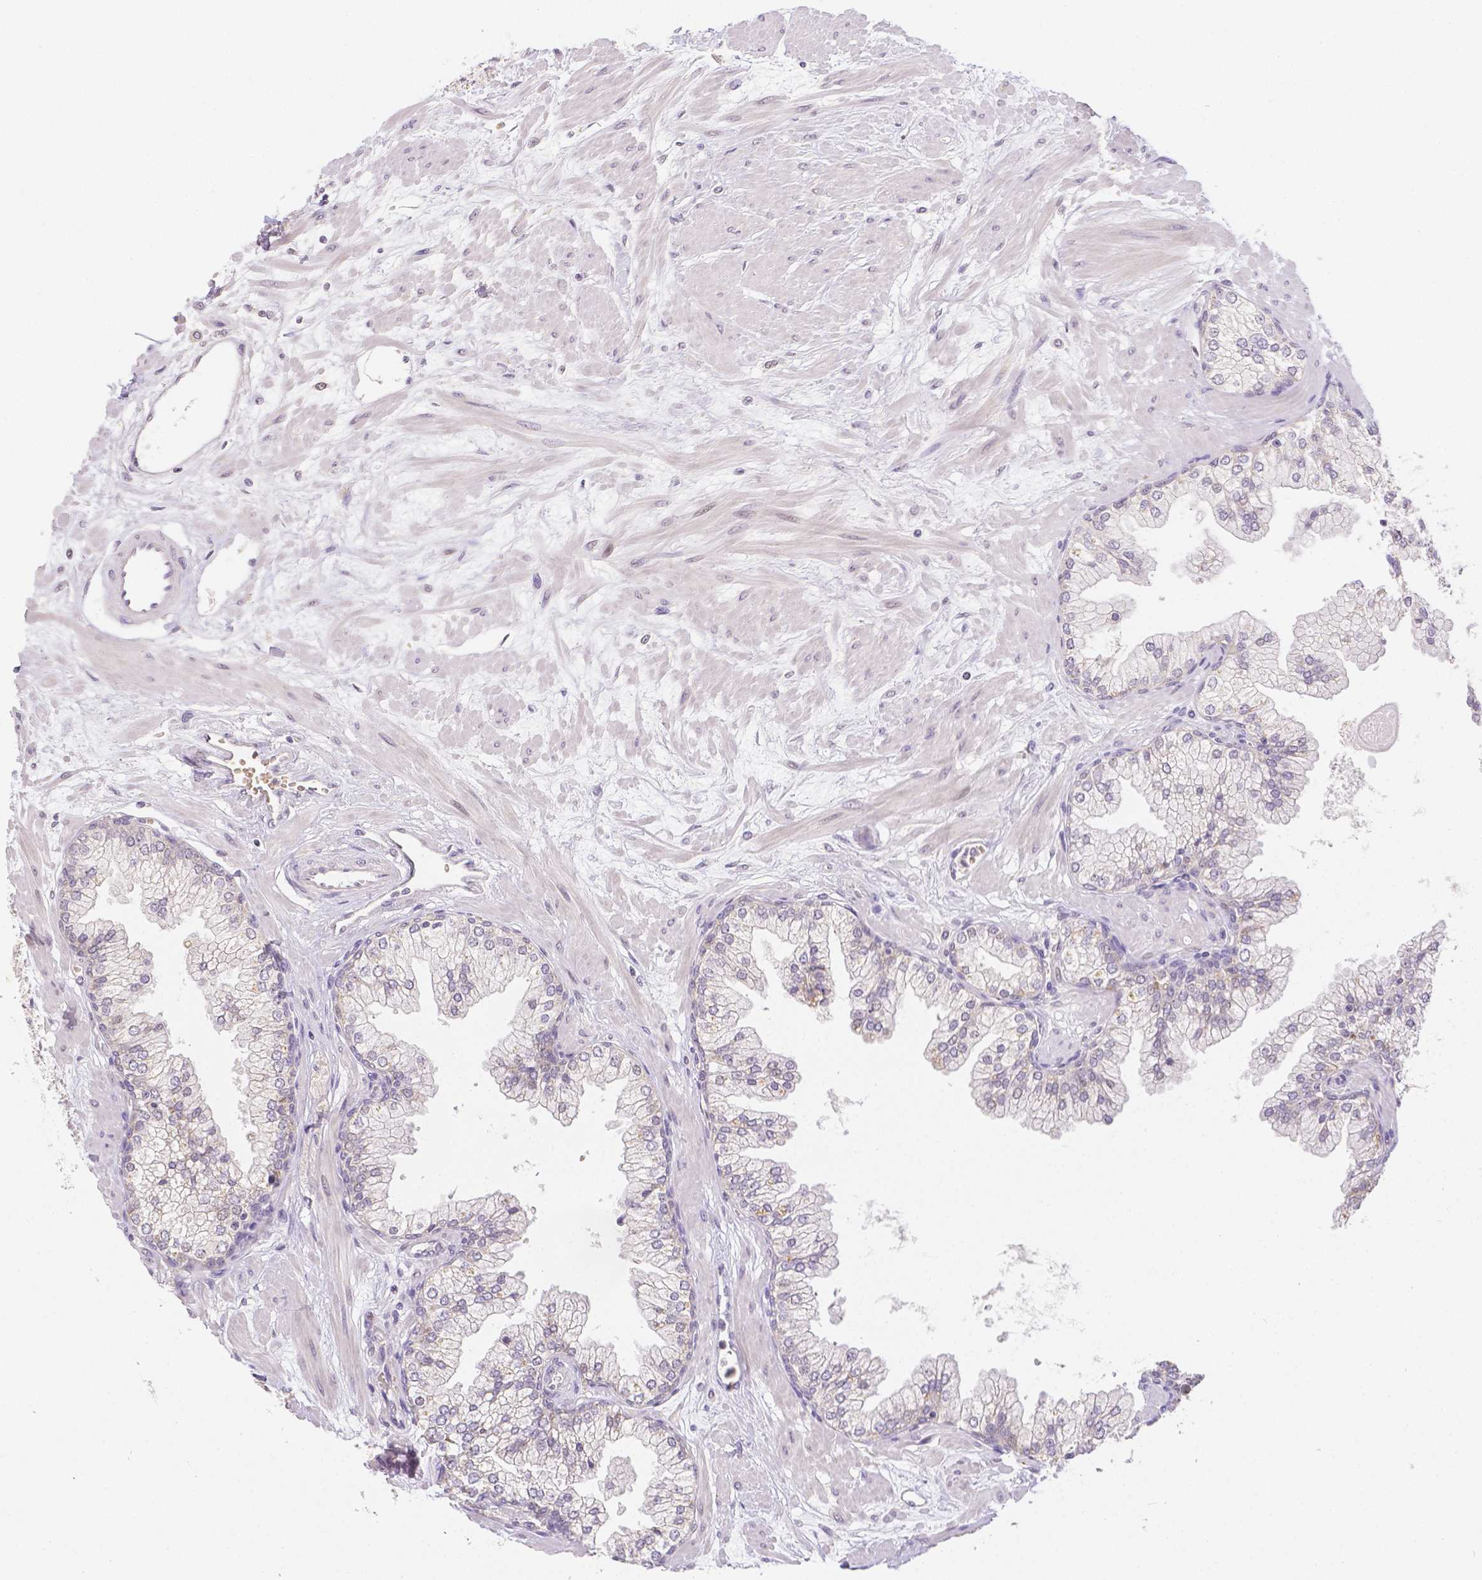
{"staining": {"intensity": "weak", "quantity": "<25%", "location": "cytoplasmic/membranous"}, "tissue": "prostate", "cell_type": "Glandular cells", "image_type": "normal", "snomed": [{"axis": "morphology", "description": "Normal tissue, NOS"}, {"axis": "topography", "description": "Prostate"}, {"axis": "topography", "description": "Peripheral nerve tissue"}], "caption": "Human prostate stained for a protein using IHC reveals no expression in glandular cells.", "gene": "ZNF280B", "patient": {"sex": "male", "age": 61}}